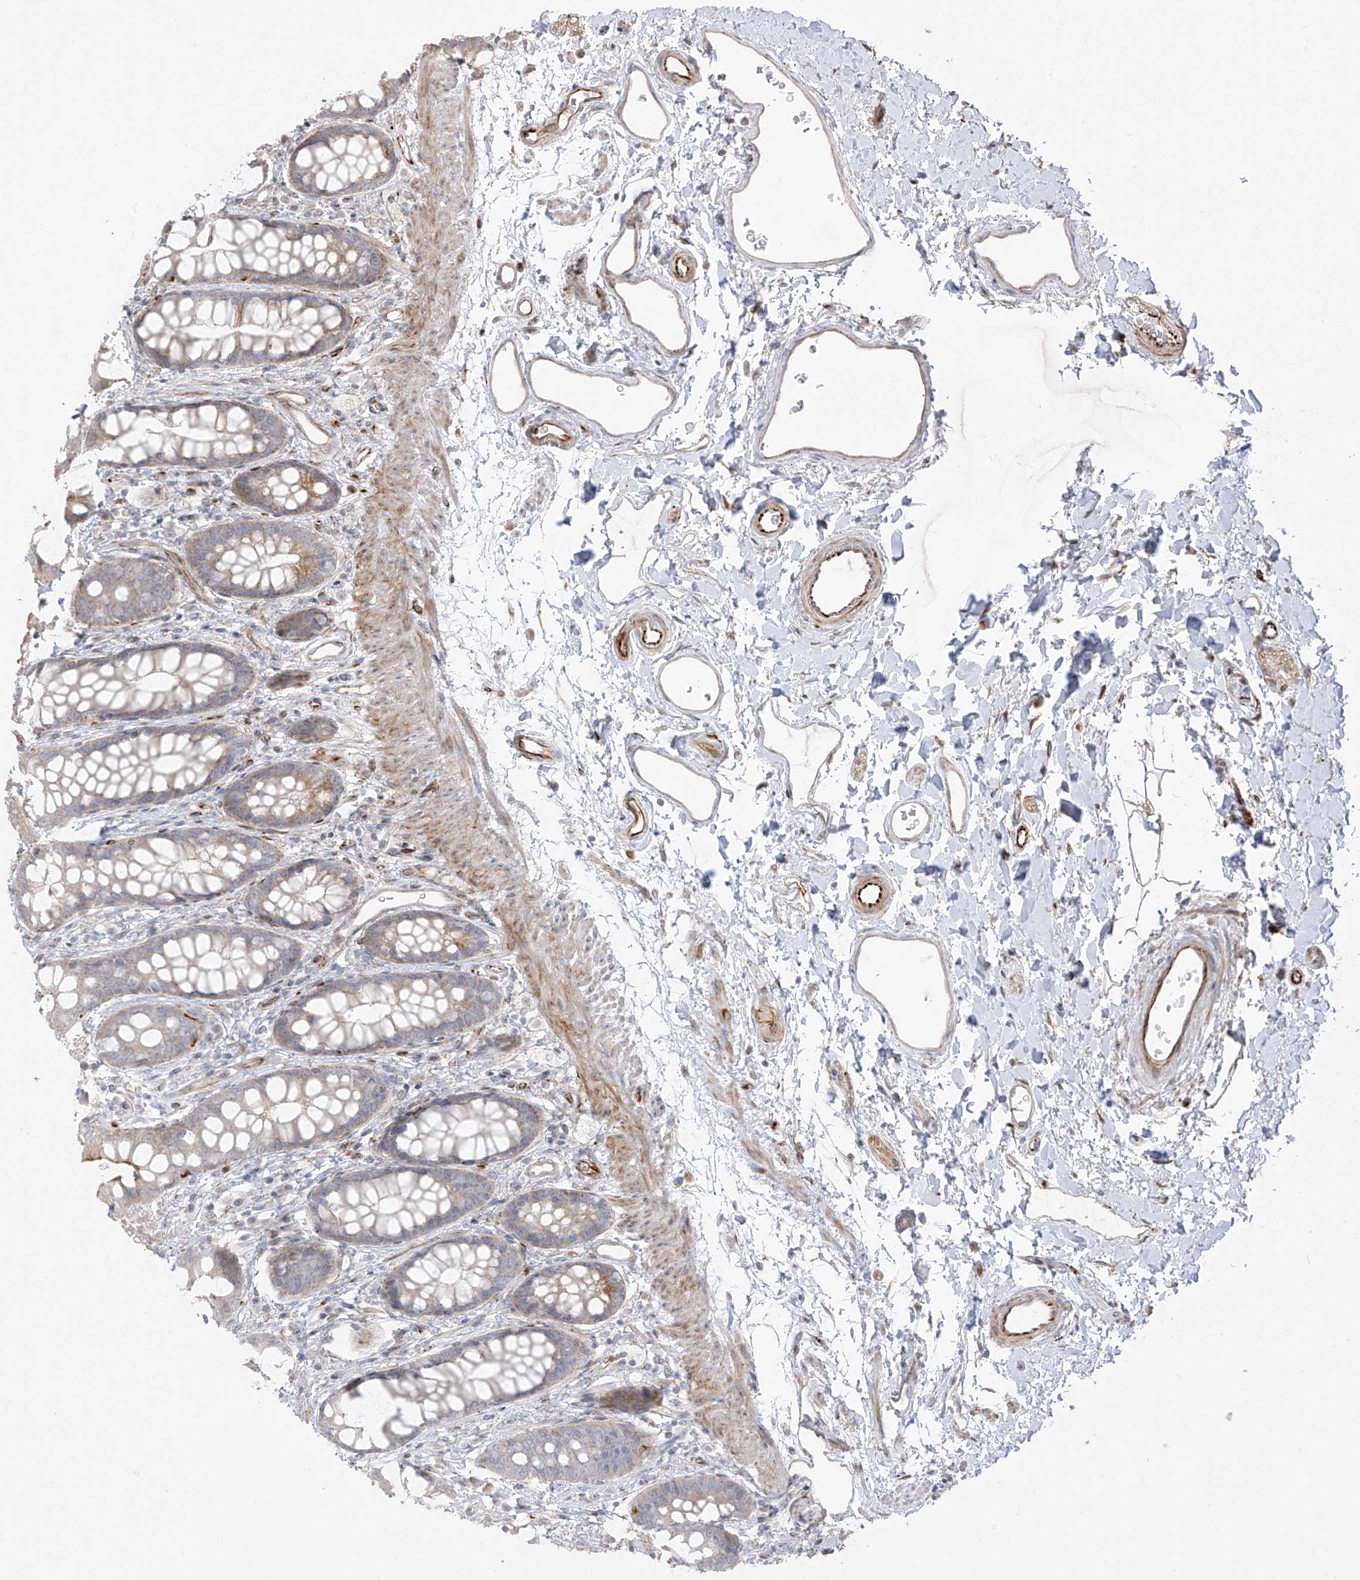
{"staining": {"intensity": "moderate", "quantity": "<25%", "location": "cytoplasmic/membranous"}, "tissue": "rectum", "cell_type": "Glandular cells", "image_type": "normal", "snomed": [{"axis": "morphology", "description": "Normal tissue, NOS"}, {"axis": "topography", "description": "Rectum"}], "caption": "Protein staining shows moderate cytoplasmic/membranous expression in approximately <25% of glandular cells in normal rectum. (brown staining indicates protein expression, while blue staining denotes nuclei).", "gene": "DCDC2", "patient": {"sex": "female", "age": 65}}